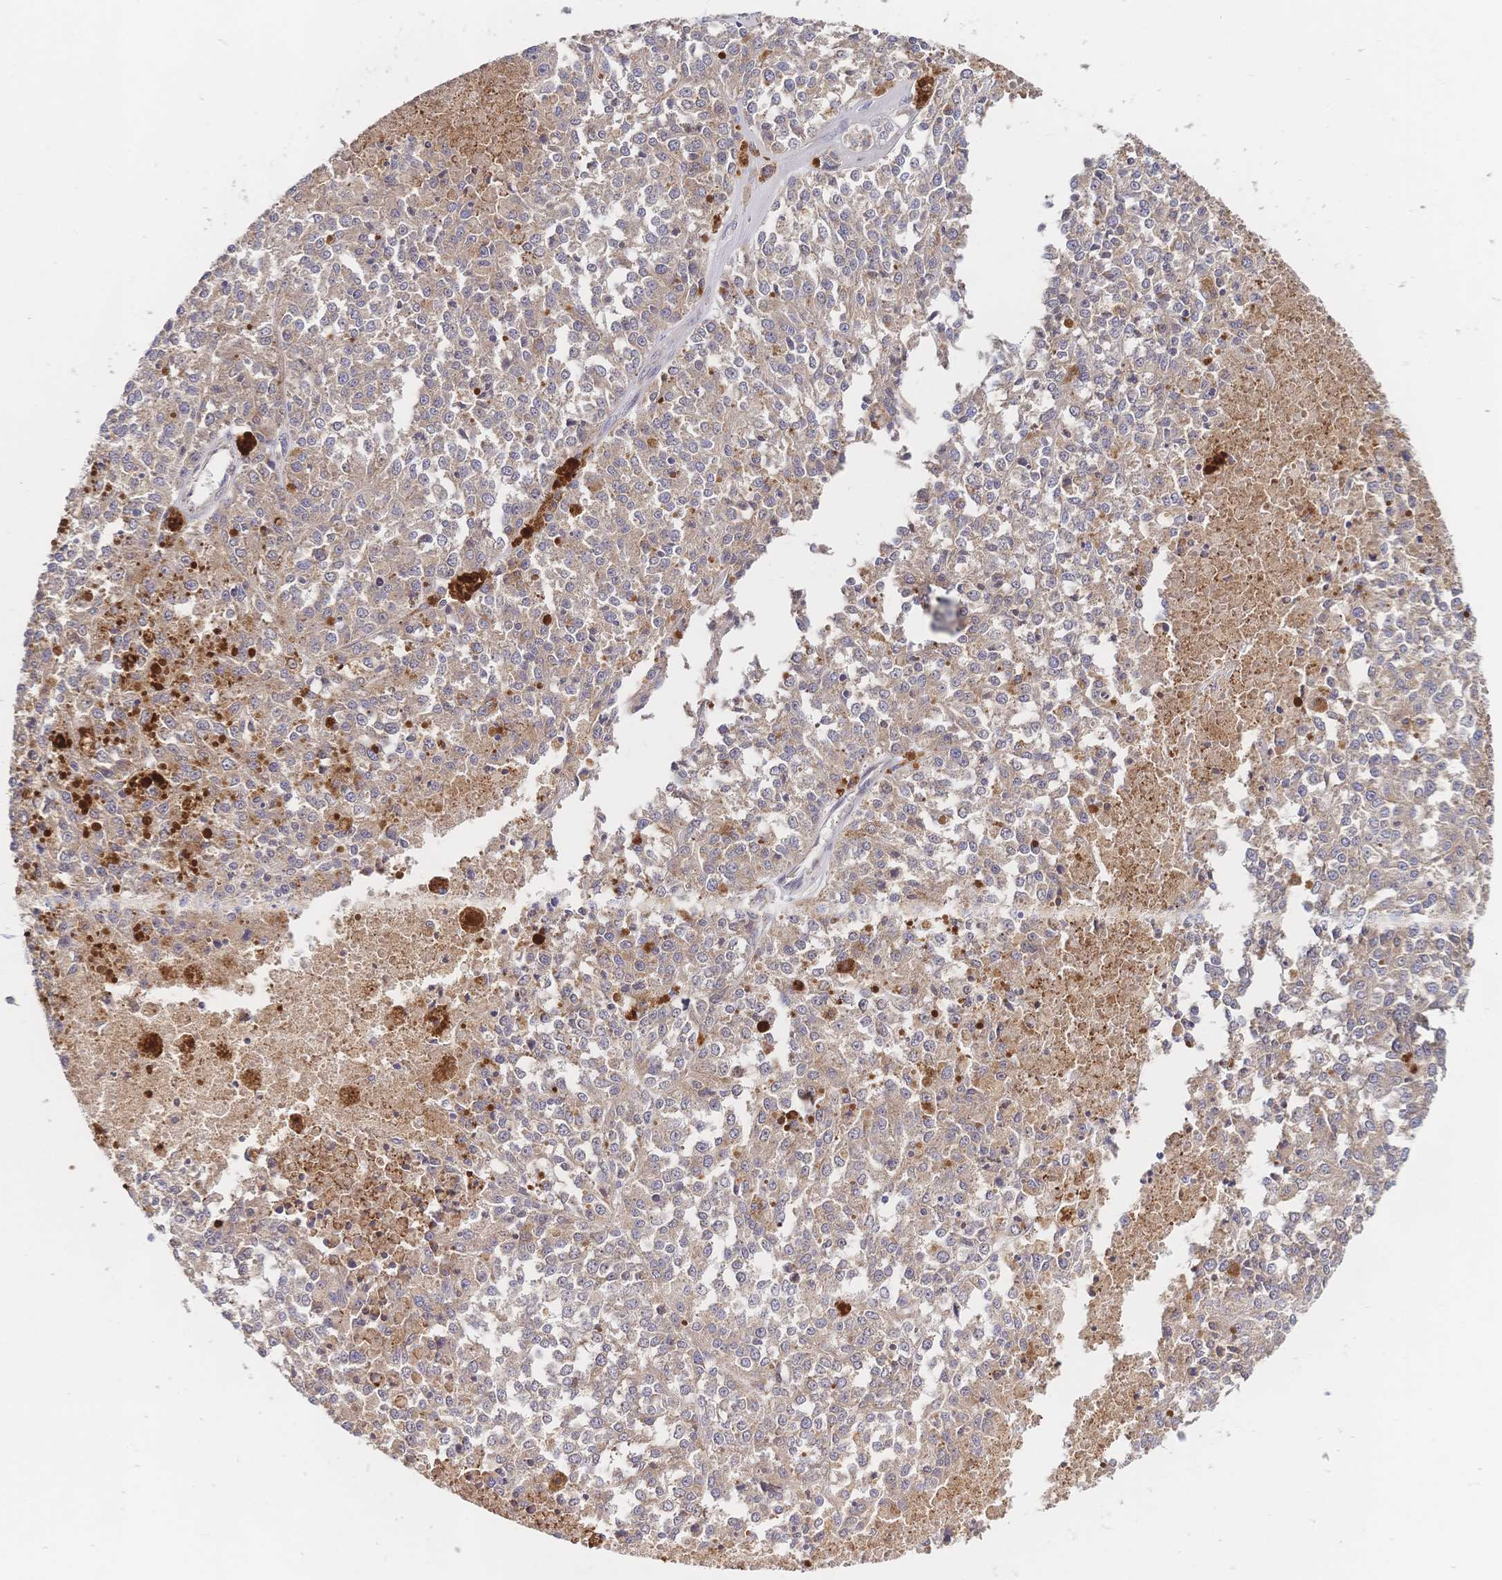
{"staining": {"intensity": "weak", "quantity": ">75%", "location": "cytoplasmic/membranous"}, "tissue": "melanoma", "cell_type": "Tumor cells", "image_type": "cancer", "snomed": [{"axis": "morphology", "description": "Malignant melanoma, Metastatic site"}, {"axis": "topography", "description": "Lymph node"}], "caption": "Immunohistochemical staining of melanoma demonstrates low levels of weak cytoplasmic/membranous staining in approximately >75% of tumor cells.", "gene": "LMO4", "patient": {"sex": "female", "age": 64}}